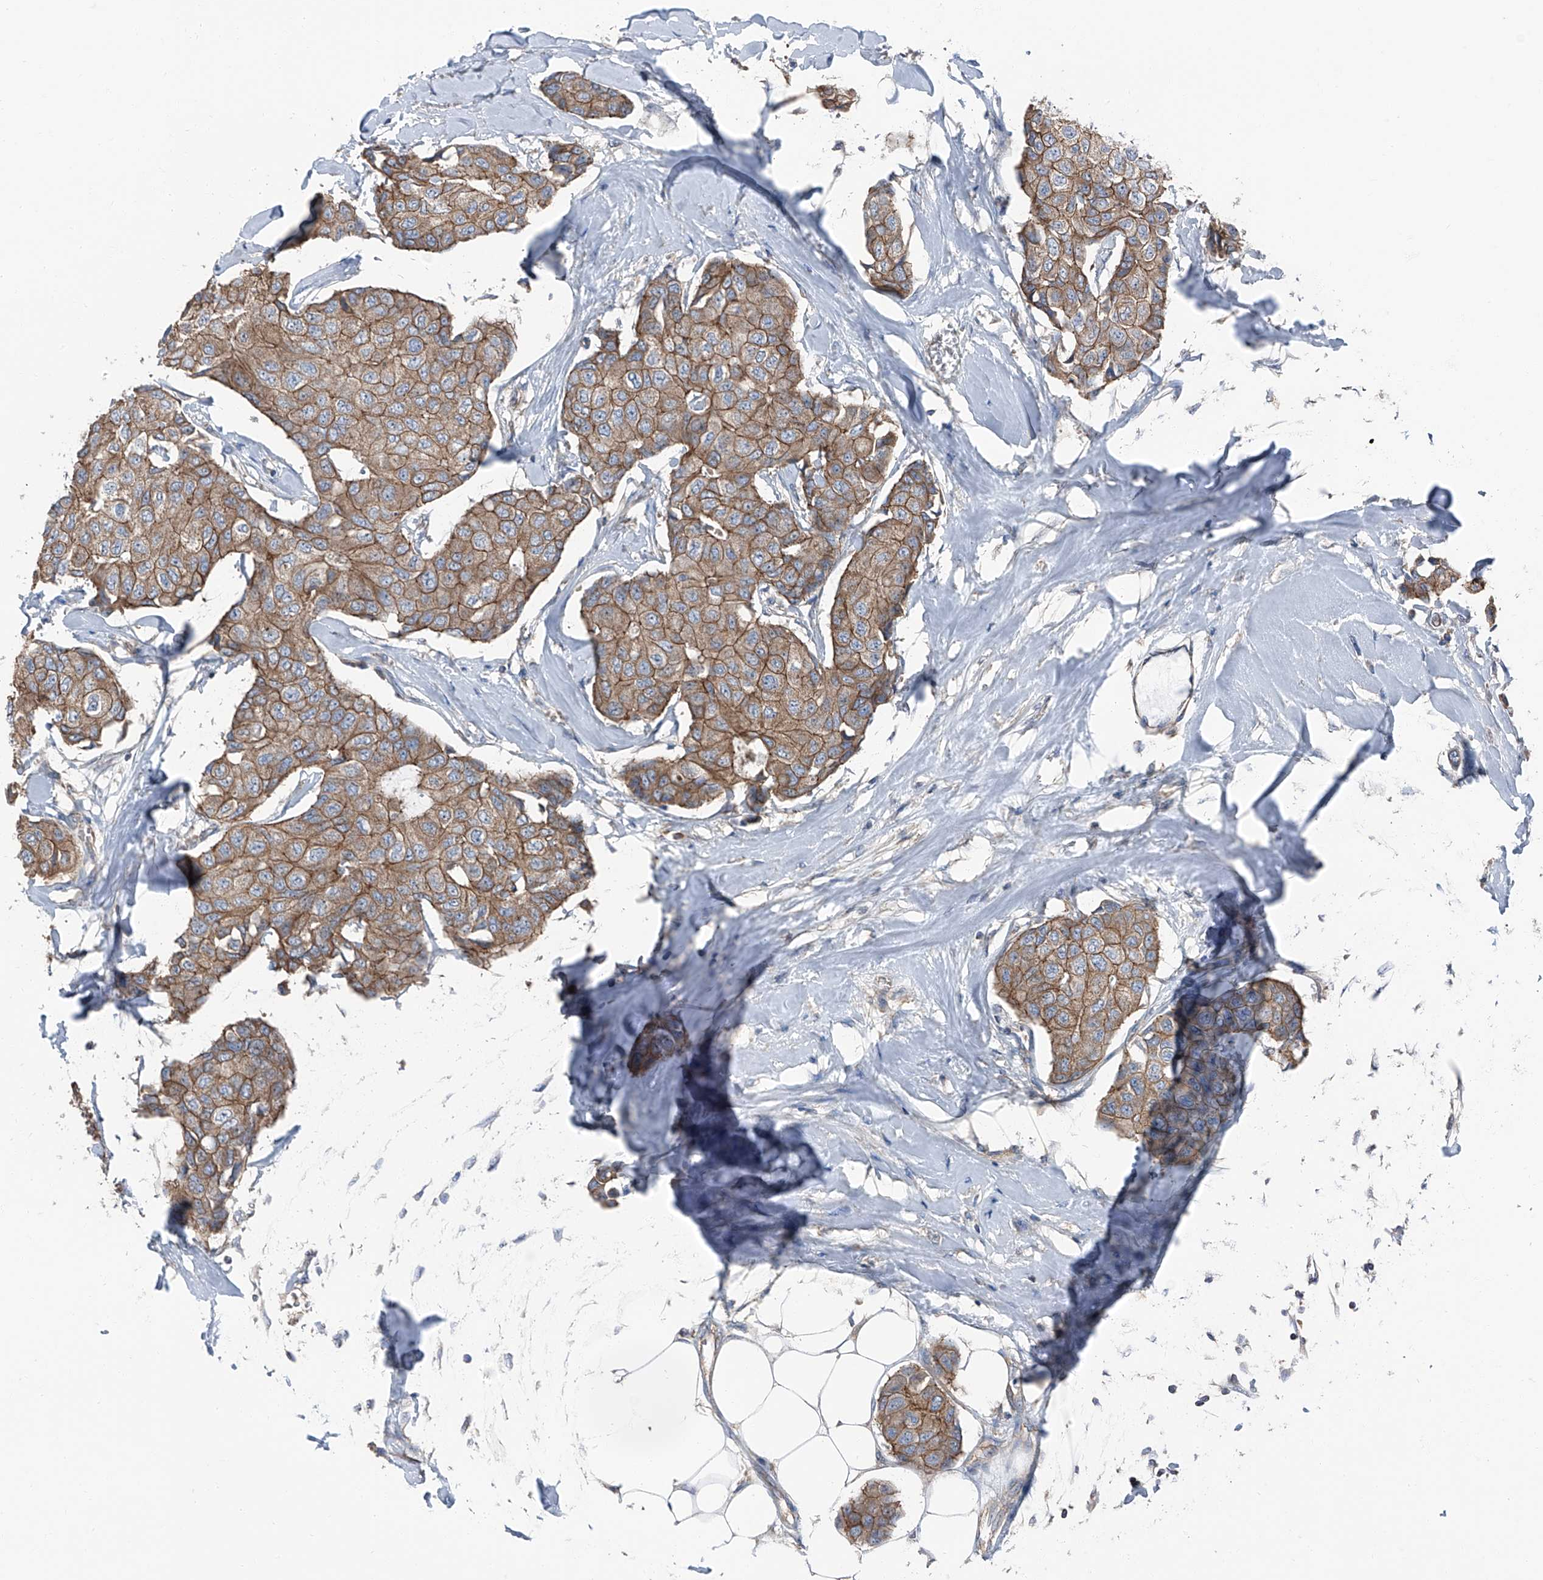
{"staining": {"intensity": "moderate", "quantity": ">75%", "location": "cytoplasmic/membranous"}, "tissue": "breast cancer", "cell_type": "Tumor cells", "image_type": "cancer", "snomed": [{"axis": "morphology", "description": "Duct carcinoma"}, {"axis": "topography", "description": "Breast"}], "caption": "This micrograph reveals IHC staining of breast cancer (invasive ductal carcinoma), with medium moderate cytoplasmic/membranous positivity in approximately >75% of tumor cells.", "gene": "GPR142", "patient": {"sex": "female", "age": 80}}